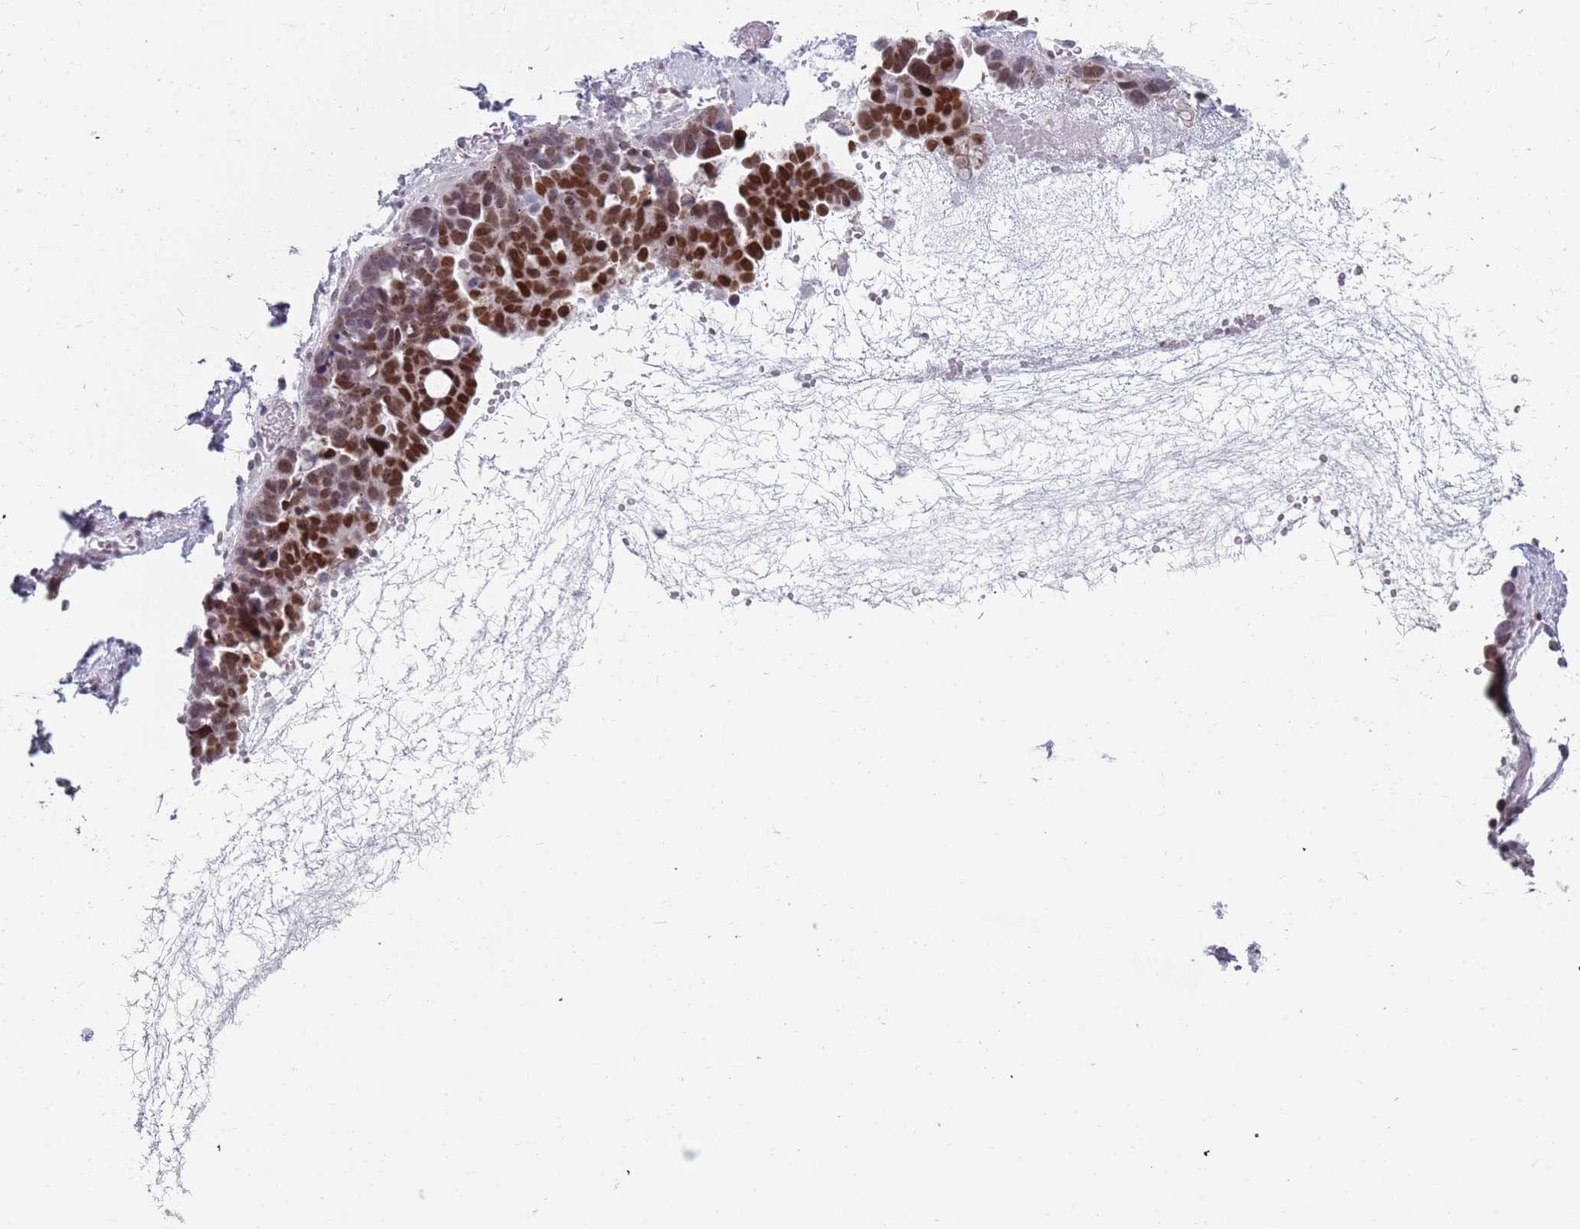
{"staining": {"intensity": "moderate", "quantity": ">75%", "location": "nuclear"}, "tissue": "ovarian cancer", "cell_type": "Tumor cells", "image_type": "cancer", "snomed": [{"axis": "morphology", "description": "Cystadenocarcinoma, serous, NOS"}, {"axis": "topography", "description": "Ovary"}], "caption": "This image exhibits ovarian cancer (serous cystadenocarcinoma) stained with immunohistochemistry (IHC) to label a protein in brown. The nuclear of tumor cells show moderate positivity for the protein. Nuclei are counter-stained blue.", "gene": "MFSD12", "patient": {"sex": "female", "age": 54}}